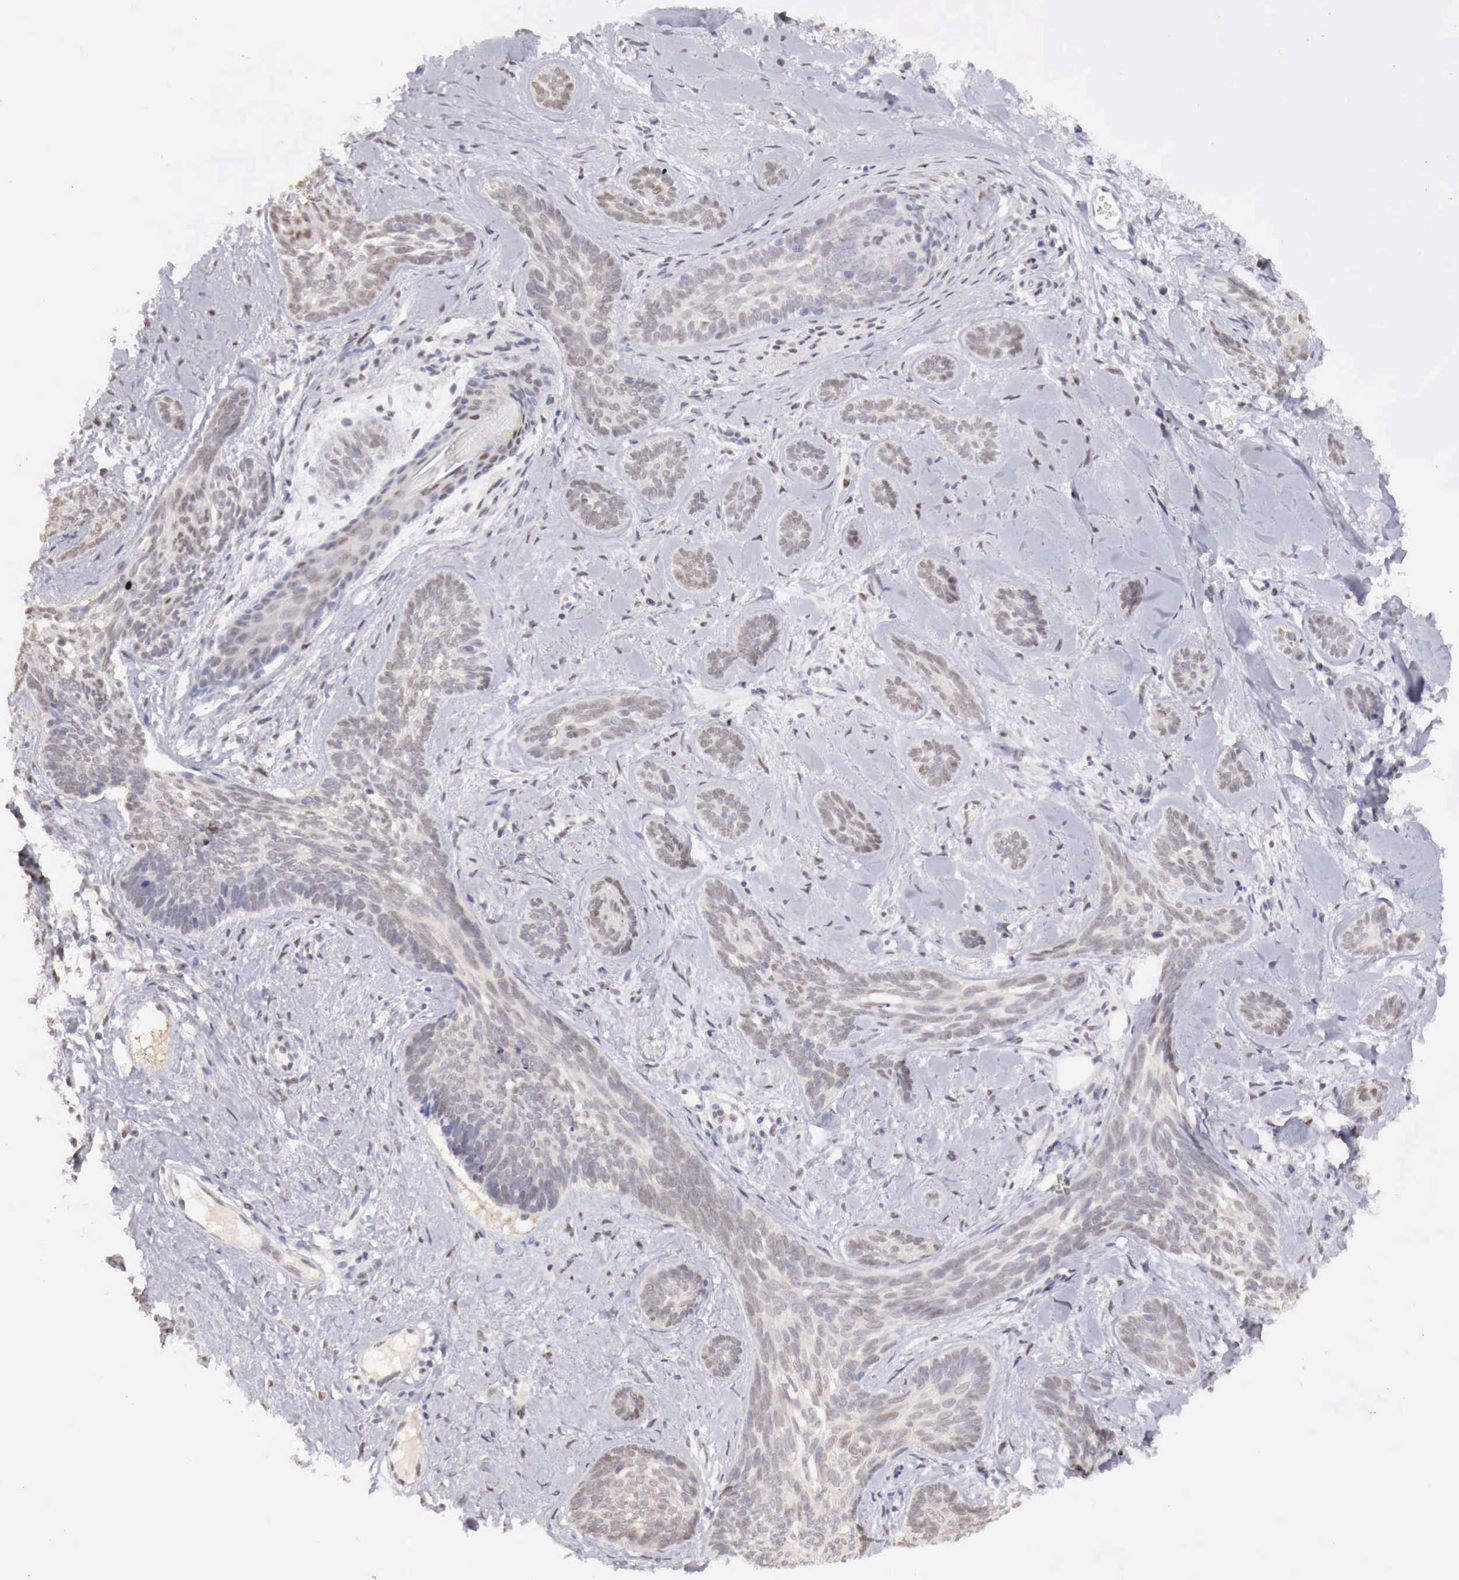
{"staining": {"intensity": "weak", "quantity": "<25%", "location": "nuclear"}, "tissue": "skin cancer", "cell_type": "Tumor cells", "image_type": "cancer", "snomed": [{"axis": "morphology", "description": "Basal cell carcinoma"}, {"axis": "topography", "description": "Skin"}], "caption": "A photomicrograph of human skin cancer is negative for staining in tumor cells. (Stains: DAB IHC with hematoxylin counter stain, Microscopy: brightfield microscopy at high magnification).", "gene": "UBA1", "patient": {"sex": "female", "age": 81}}